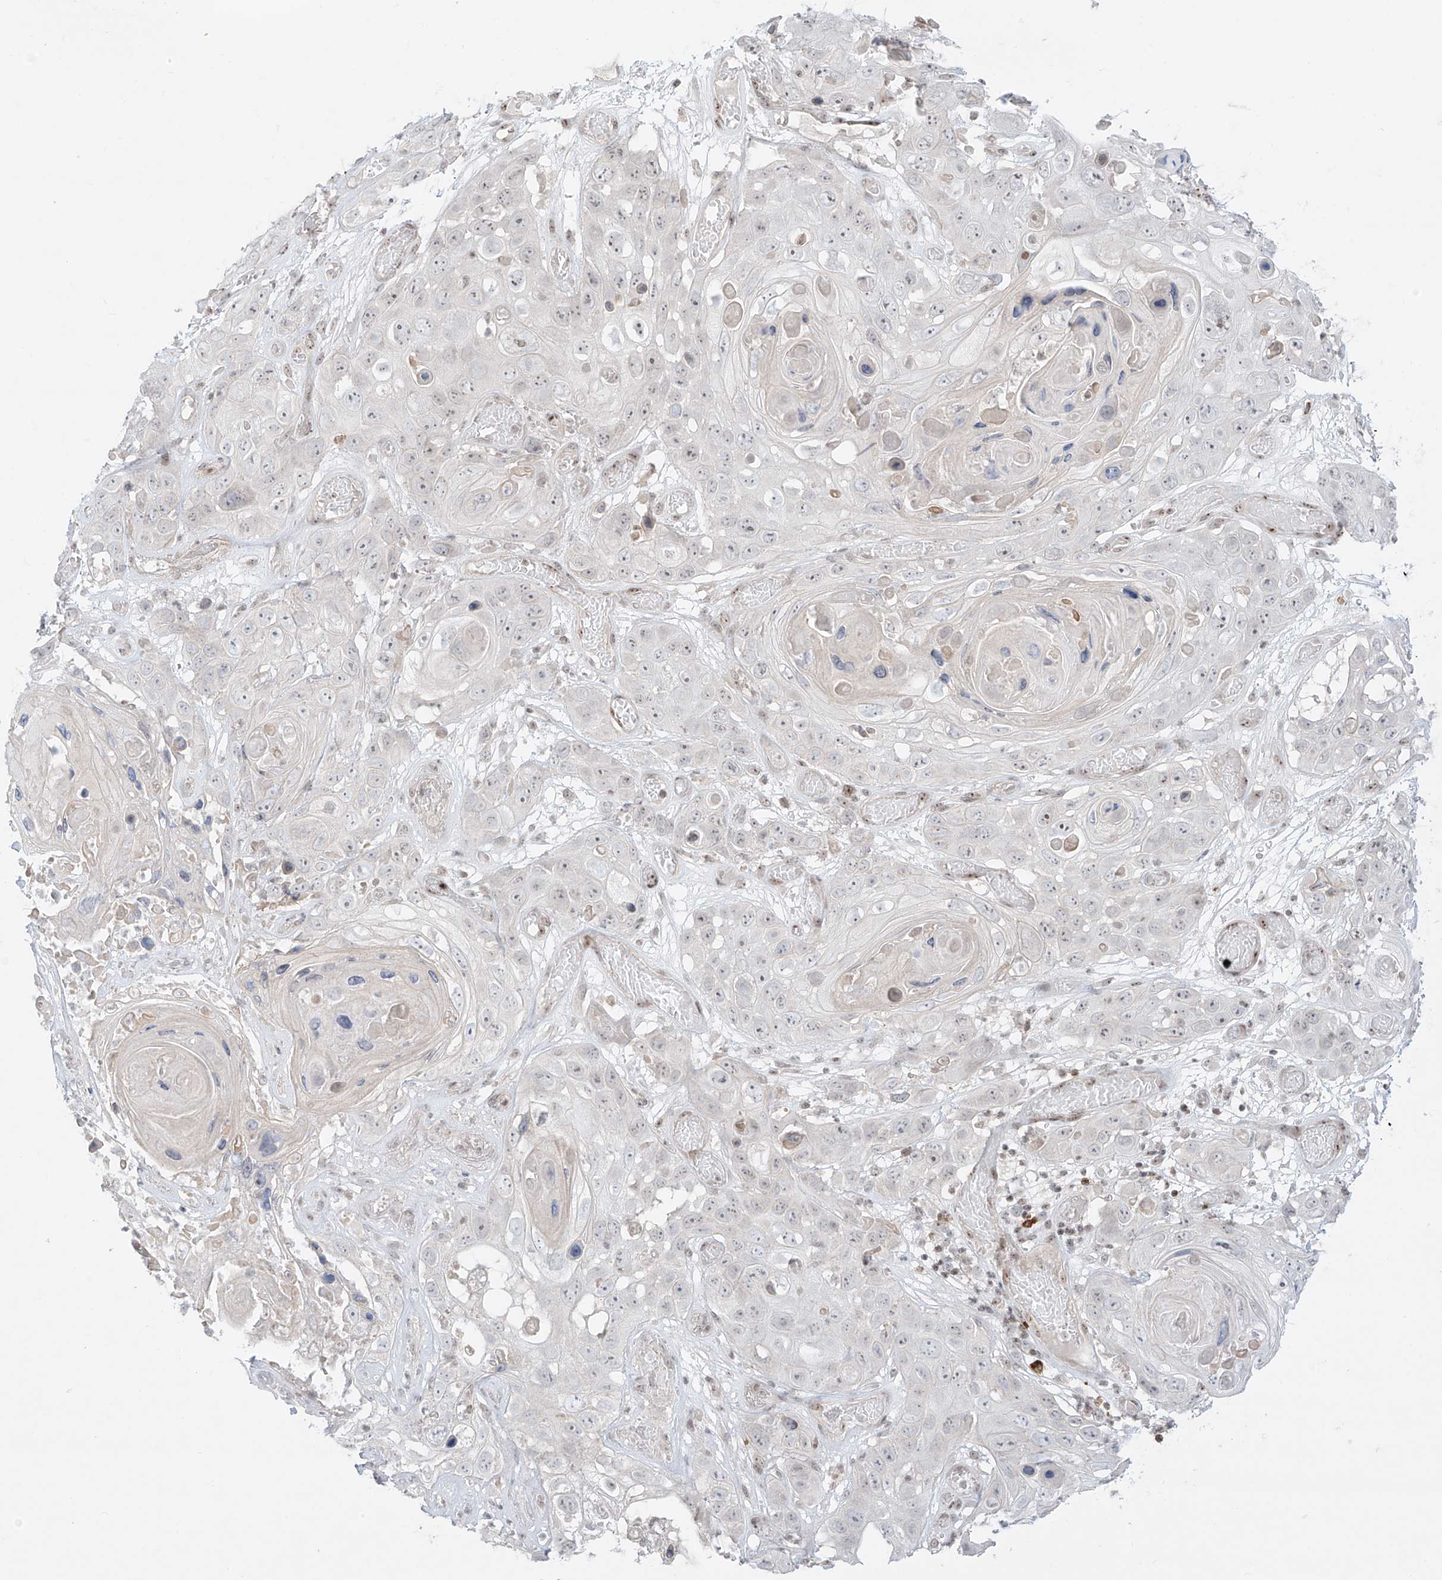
{"staining": {"intensity": "weak", "quantity": "<25%", "location": "nuclear"}, "tissue": "skin cancer", "cell_type": "Tumor cells", "image_type": "cancer", "snomed": [{"axis": "morphology", "description": "Squamous cell carcinoma, NOS"}, {"axis": "topography", "description": "Skin"}], "caption": "The micrograph shows no staining of tumor cells in skin cancer.", "gene": "ZNF512", "patient": {"sex": "male", "age": 55}}